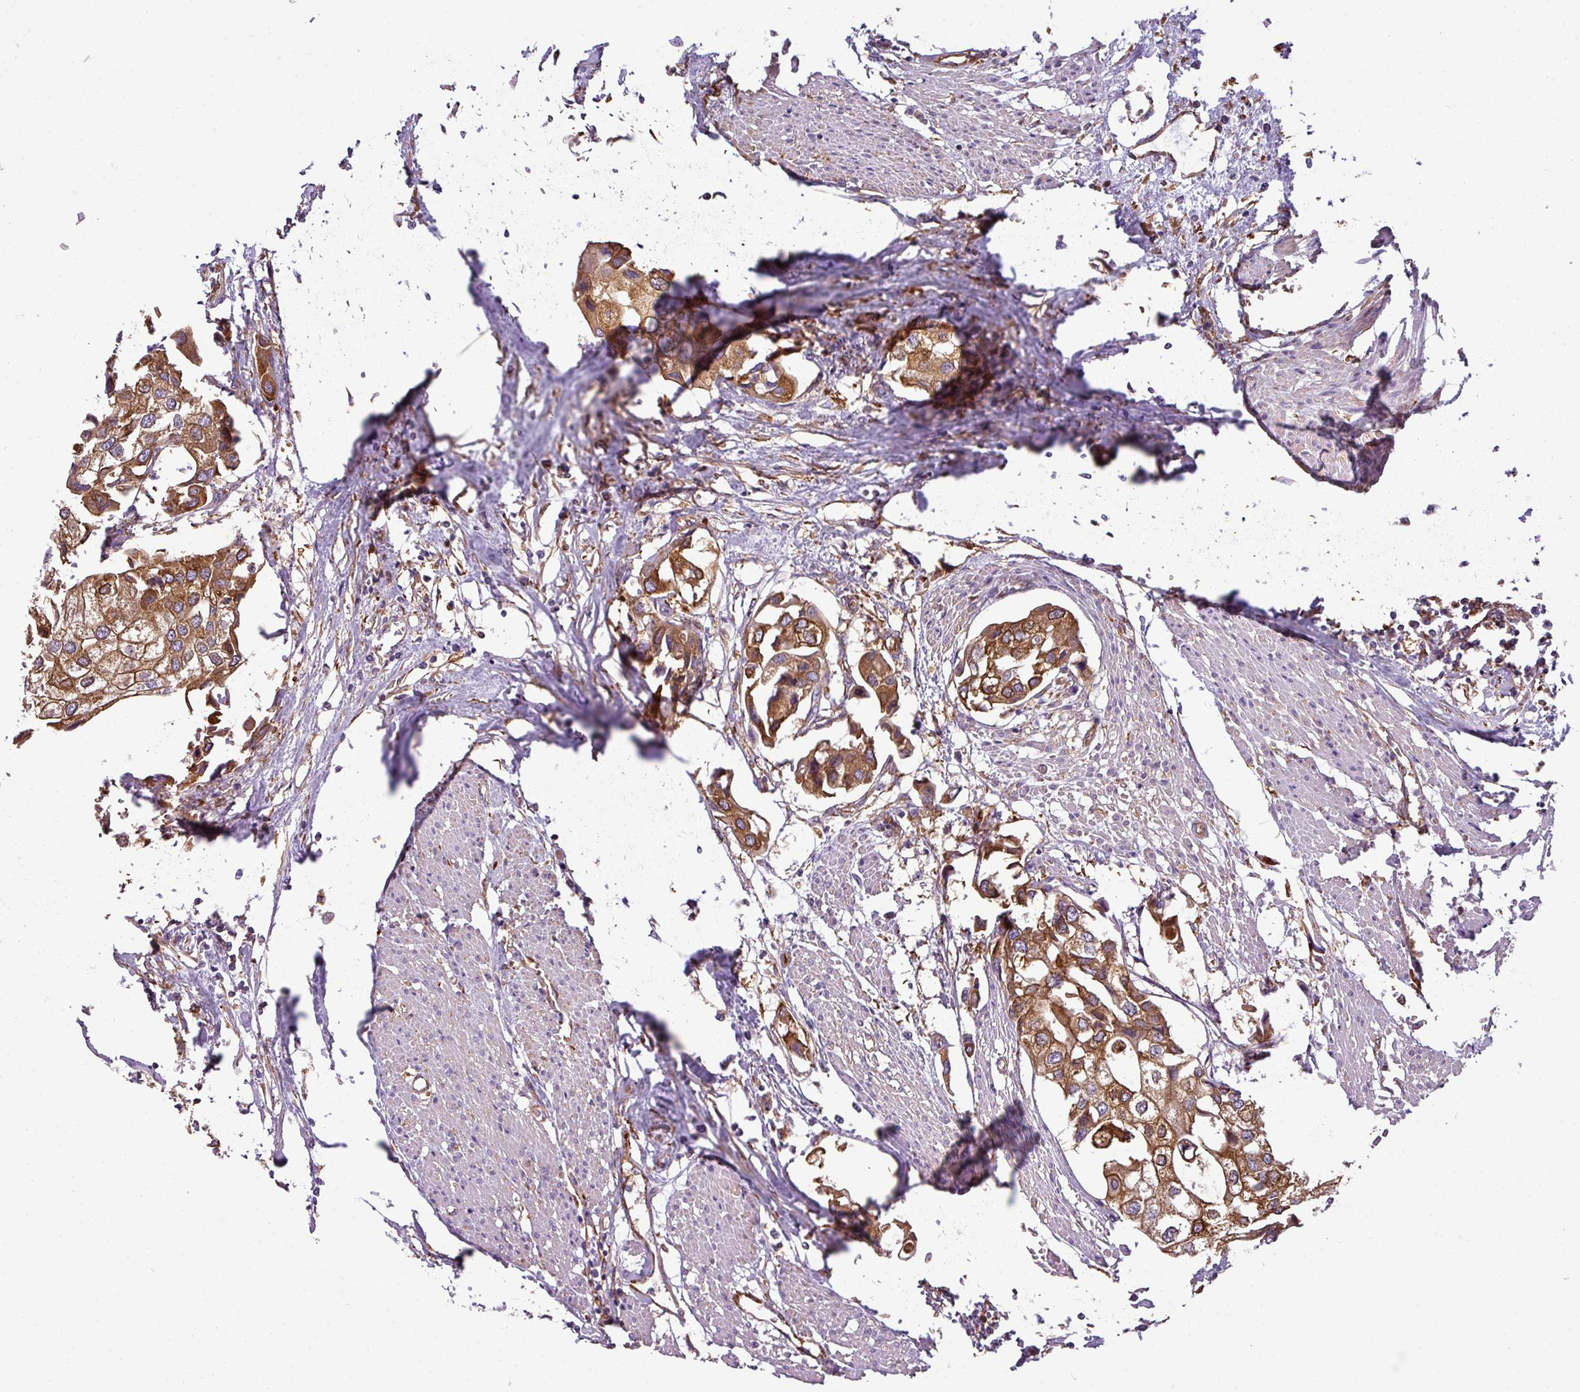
{"staining": {"intensity": "moderate", "quantity": ">75%", "location": "cytoplasmic/membranous"}, "tissue": "urothelial cancer", "cell_type": "Tumor cells", "image_type": "cancer", "snomed": [{"axis": "morphology", "description": "Urothelial carcinoma, High grade"}, {"axis": "topography", "description": "Urinary bladder"}], "caption": "High-grade urothelial carcinoma was stained to show a protein in brown. There is medium levels of moderate cytoplasmic/membranous positivity in approximately >75% of tumor cells.", "gene": "XNDC1N", "patient": {"sex": "male", "age": 64}}